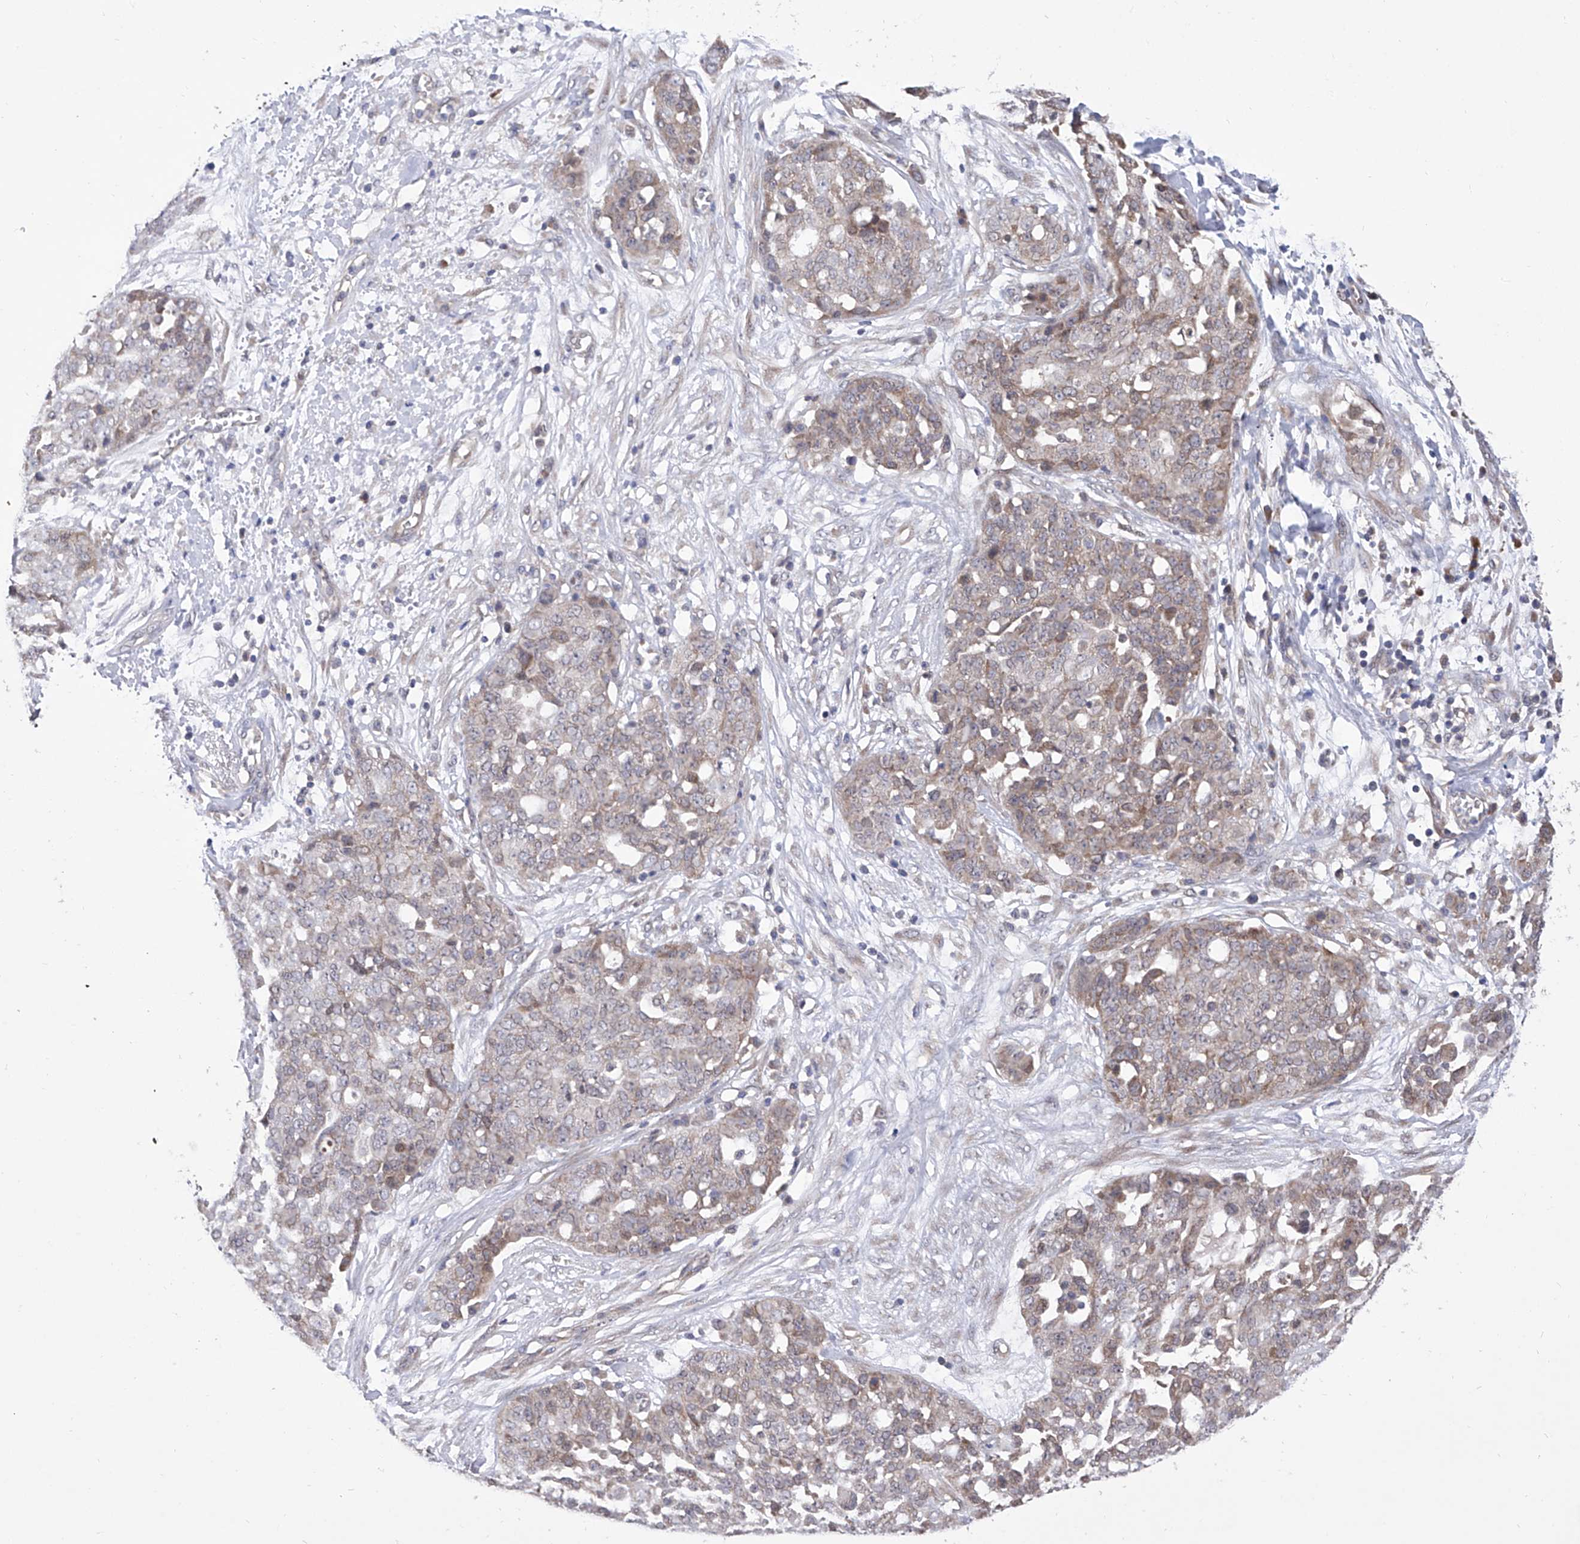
{"staining": {"intensity": "weak", "quantity": ">75%", "location": "cytoplasmic/membranous"}, "tissue": "ovarian cancer", "cell_type": "Tumor cells", "image_type": "cancer", "snomed": [{"axis": "morphology", "description": "Cystadenocarcinoma, serous, NOS"}, {"axis": "topography", "description": "Soft tissue"}, {"axis": "topography", "description": "Ovary"}], "caption": "Immunohistochemistry (IHC) image of neoplastic tissue: human serous cystadenocarcinoma (ovarian) stained using immunohistochemistry demonstrates low levels of weak protein expression localized specifically in the cytoplasmic/membranous of tumor cells, appearing as a cytoplasmic/membranous brown color.", "gene": "USP45", "patient": {"sex": "female", "age": 57}}